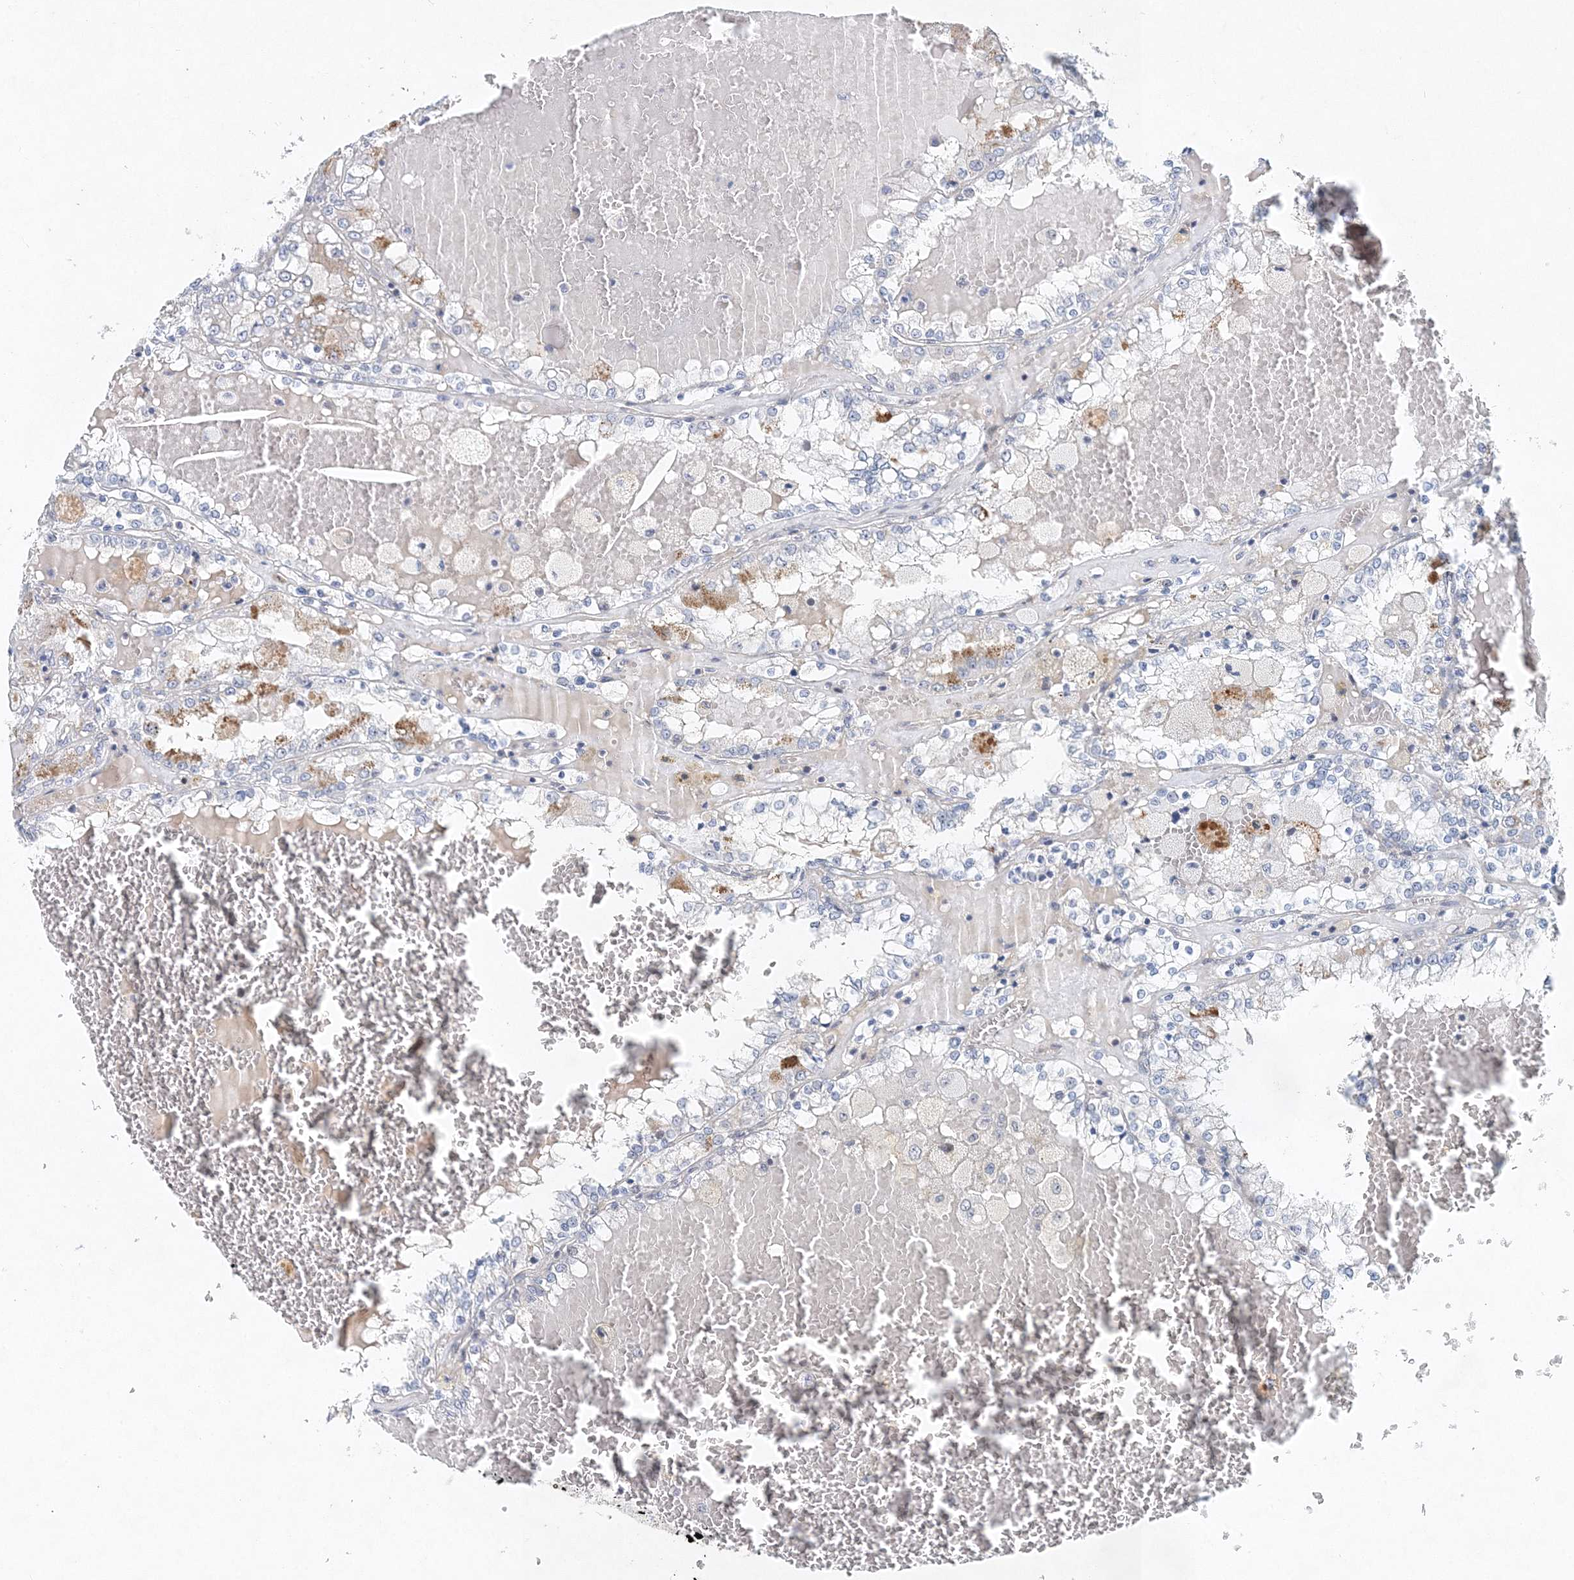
{"staining": {"intensity": "negative", "quantity": "none", "location": "none"}, "tissue": "renal cancer", "cell_type": "Tumor cells", "image_type": "cancer", "snomed": [{"axis": "morphology", "description": "Adenocarcinoma, NOS"}, {"axis": "topography", "description": "Kidney"}], "caption": "A high-resolution image shows immunohistochemistry (IHC) staining of renal adenocarcinoma, which shows no significant expression in tumor cells.", "gene": "UIMC1", "patient": {"sex": "female", "age": 56}}